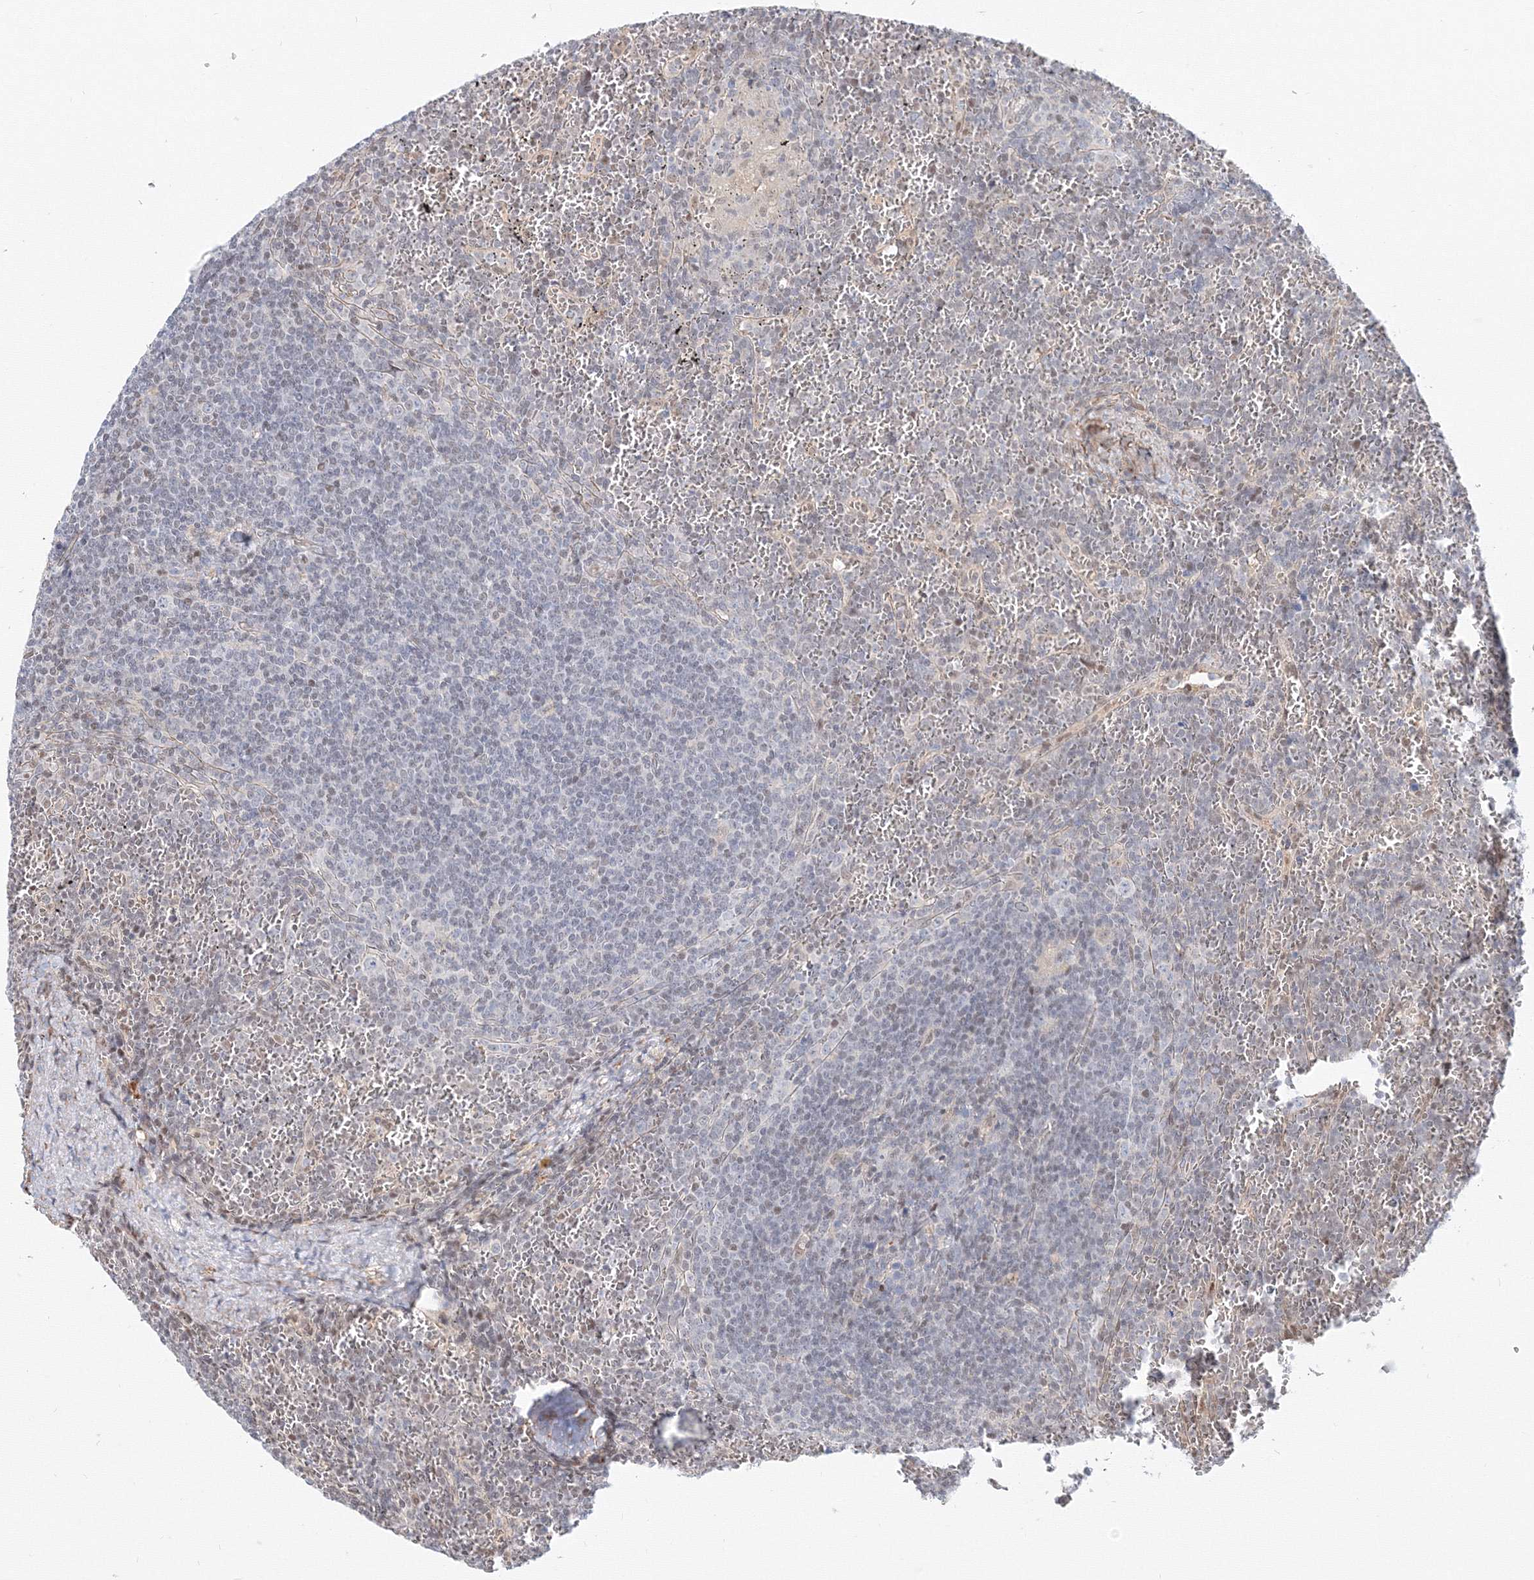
{"staining": {"intensity": "negative", "quantity": "none", "location": "none"}, "tissue": "lymphoma", "cell_type": "Tumor cells", "image_type": "cancer", "snomed": [{"axis": "morphology", "description": "Malignant lymphoma, non-Hodgkin's type, Low grade"}, {"axis": "topography", "description": "Spleen"}], "caption": "A photomicrograph of lymphoma stained for a protein exhibits no brown staining in tumor cells.", "gene": "ARHGAP21", "patient": {"sex": "female", "age": 19}}